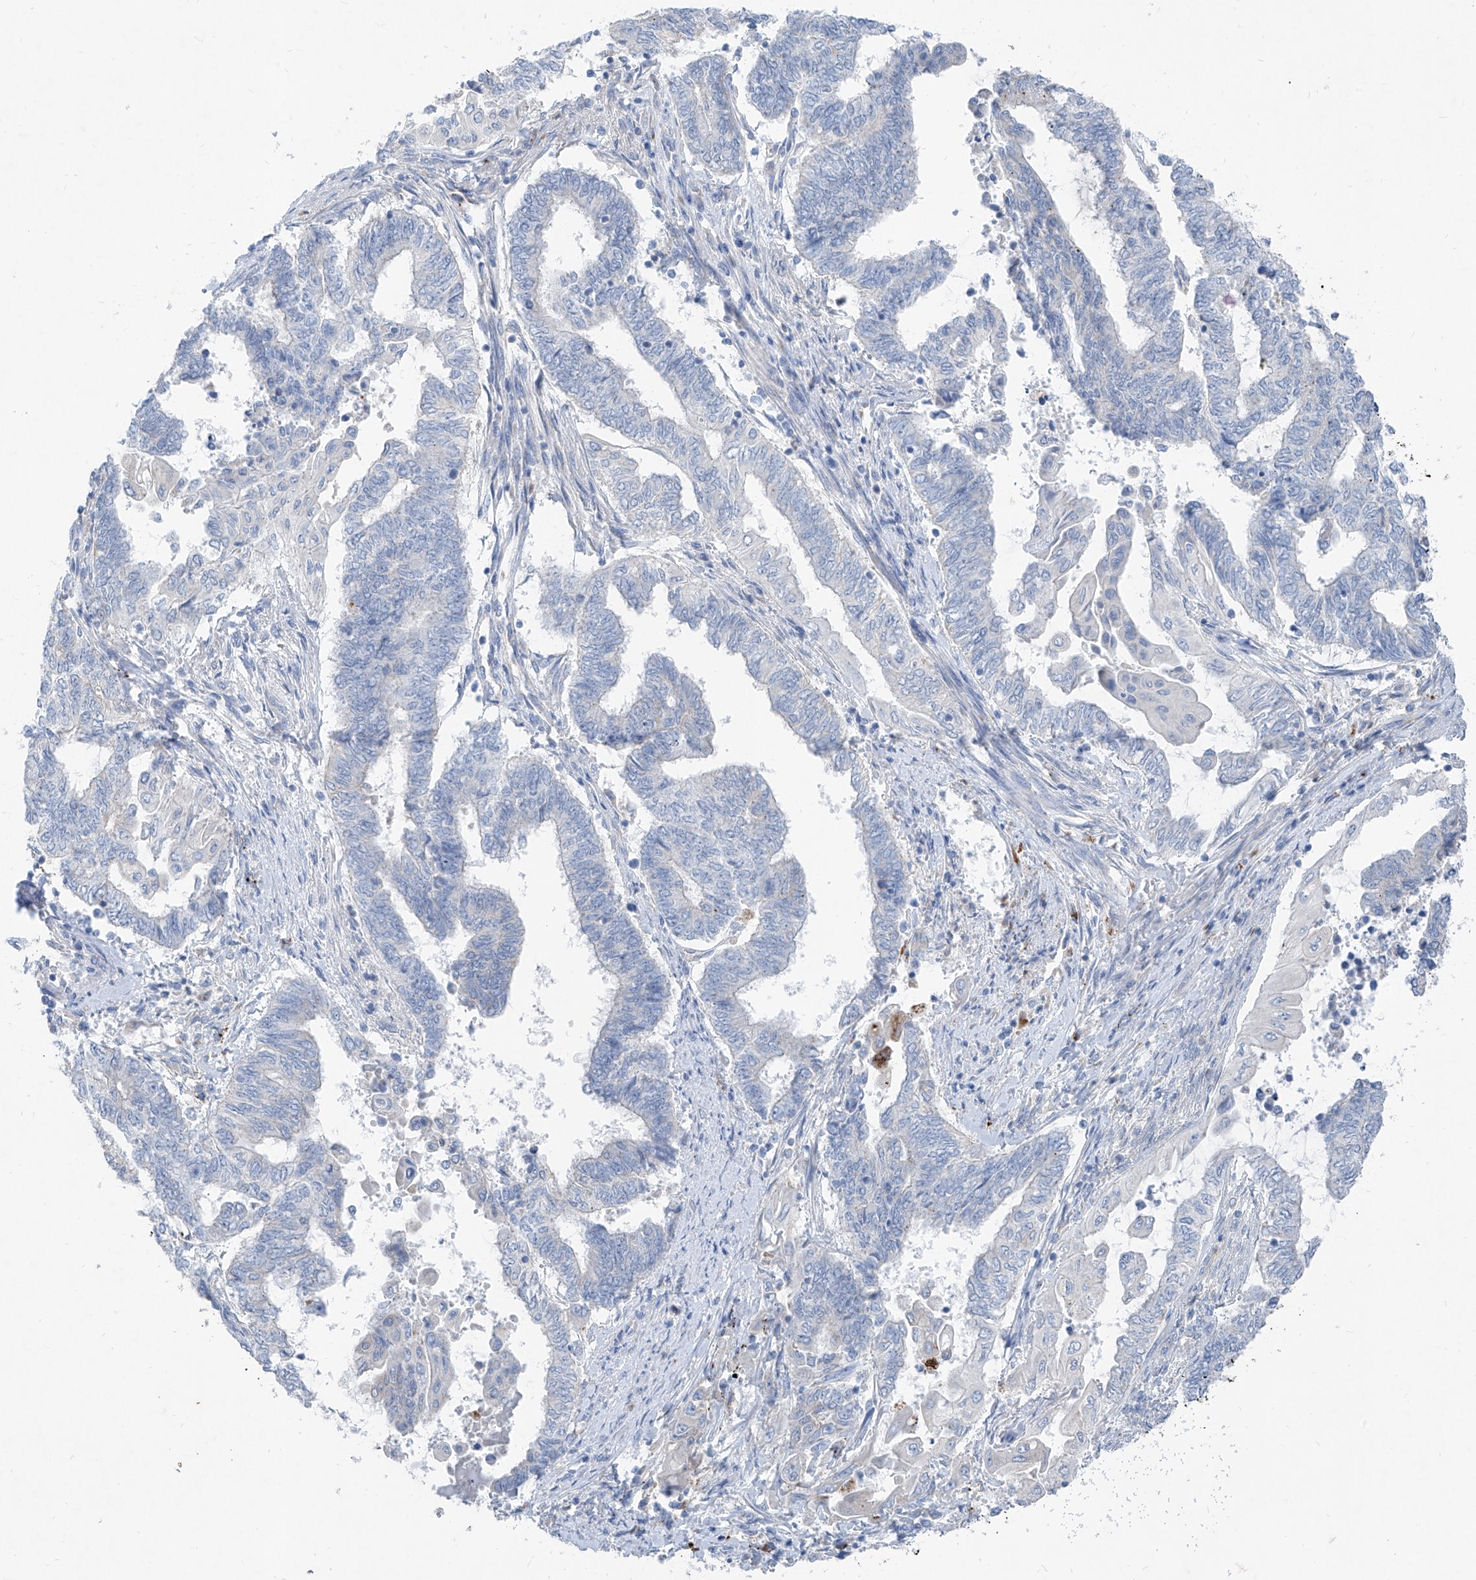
{"staining": {"intensity": "negative", "quantity": "none", "location": "none"}, "tissue": "endometrial cancer", "cell_type": "Tumor cells", "image_type": "cancer", "snomed": [{"axis": "morphology", "description": "Adenocarcinoma, NOS"}, {"axis": "topography", "description": "Uterus"}, {"axis": "topography", "description": "Endometrium"}], "caption": "High magnification brightfield microscopy of endometrial adenocarcinoma stained with DAB (brown) and counterstained with hematoxylin (blue): tumor cells show no significant expression.", "gene": "GPR137C", "patient": {"sex": "female", "age": 70}}